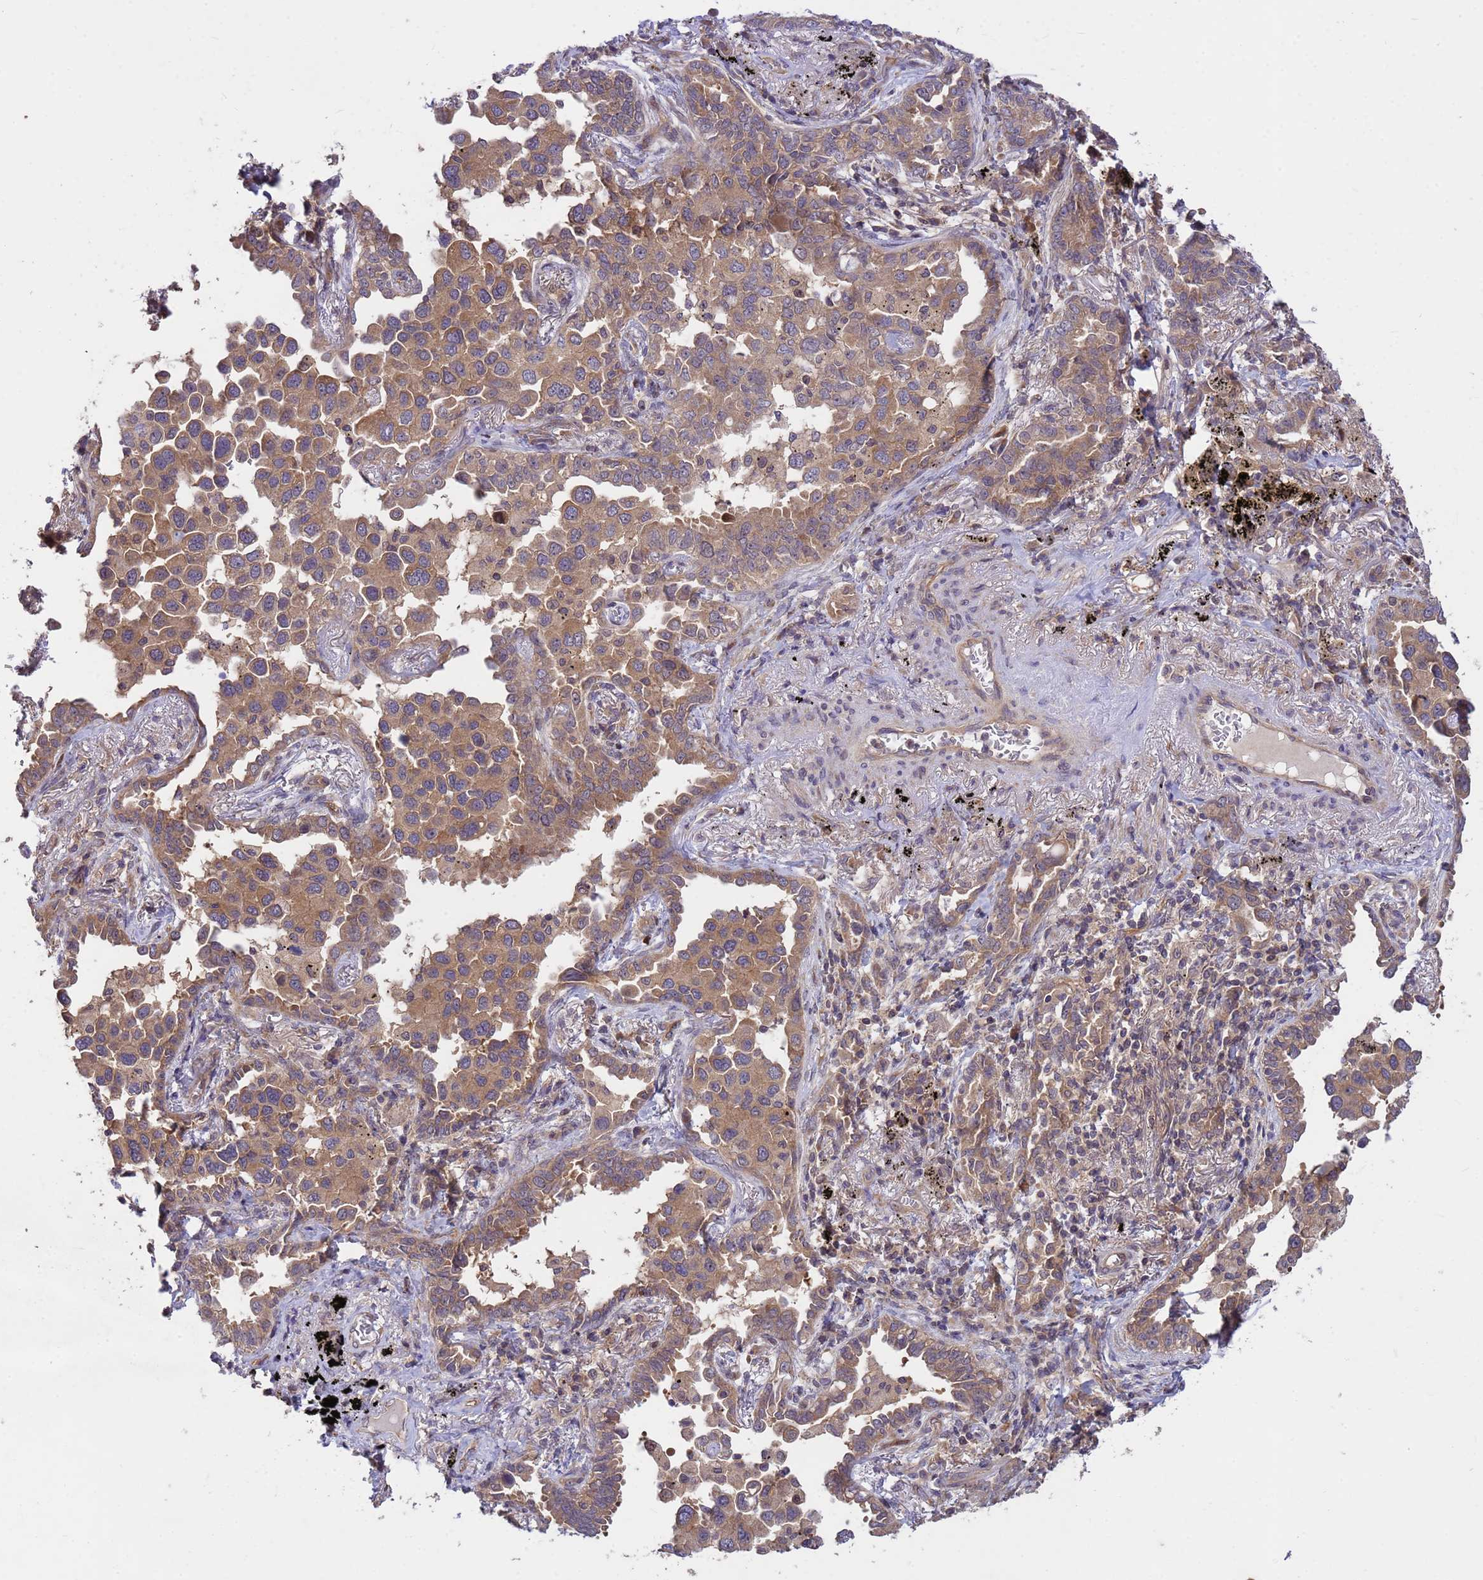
{"staining": {"intensity": "moderate", "quantity": ">75%", "location": "cytoplasmic/membranous"}, "tissue": "lung cancer", "cell_type": "Tumor cells", "image_type": "cancer", "snomed": [{"axis": "morphology", "description": "Adenocarcinoma, NOS"}, {"axis": "topography", "description": "Lung"}], "caption": "Immunohistochemistry (IHC) (DAB (3,3'-diaminobenzidine)) staining of adenocarcinoma (lung) displays moderate cytoplasmic/membranous protein staining in approximately >75% of tumor cells.", "gene": "PPP2CB", "patient": {"sex": "male", "age": 67}}